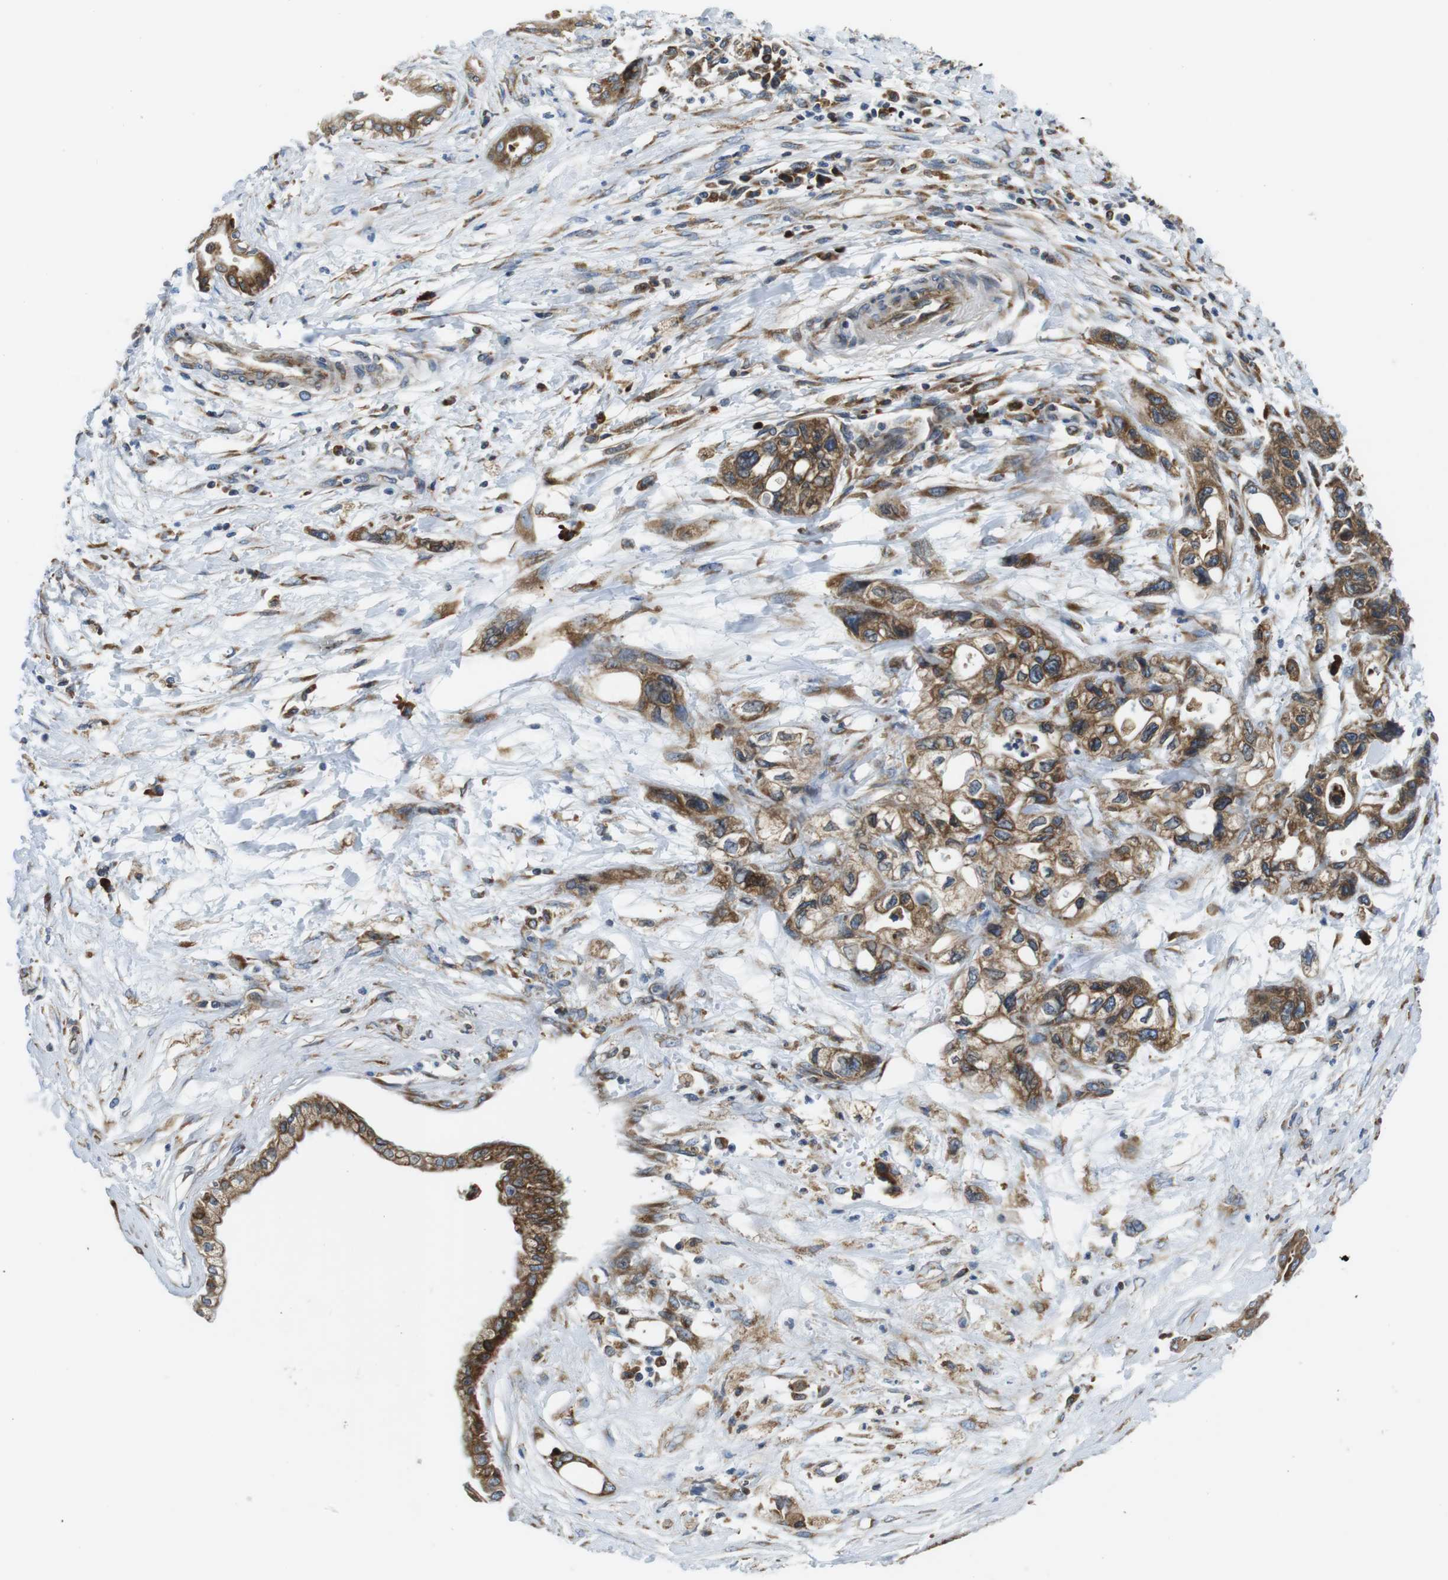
{"staining": {"intensity": "moderate", "quantity": ">75%", "location": "cytoplasmic/membranous"}, "tissue": "pancreatic cancer", "cell_type": "Tumor cells", "image_type": "cancer", "snomed": [{"axis": "morphology", "description": "Adenocarcinoma, NOS"}, {"axis": "topography", "description": "Pancreas"}], "caption": "Protein positivity by immunohistochemistry reveals moderate cytoplasmic/membranous staining in about >75% of tumor cells in pancreatic cancer. Ihc stains the protein in brown and the nuclei are stained blue.", "gene": "UGGT1", "patient": {"sex": "male", "age": 56}}